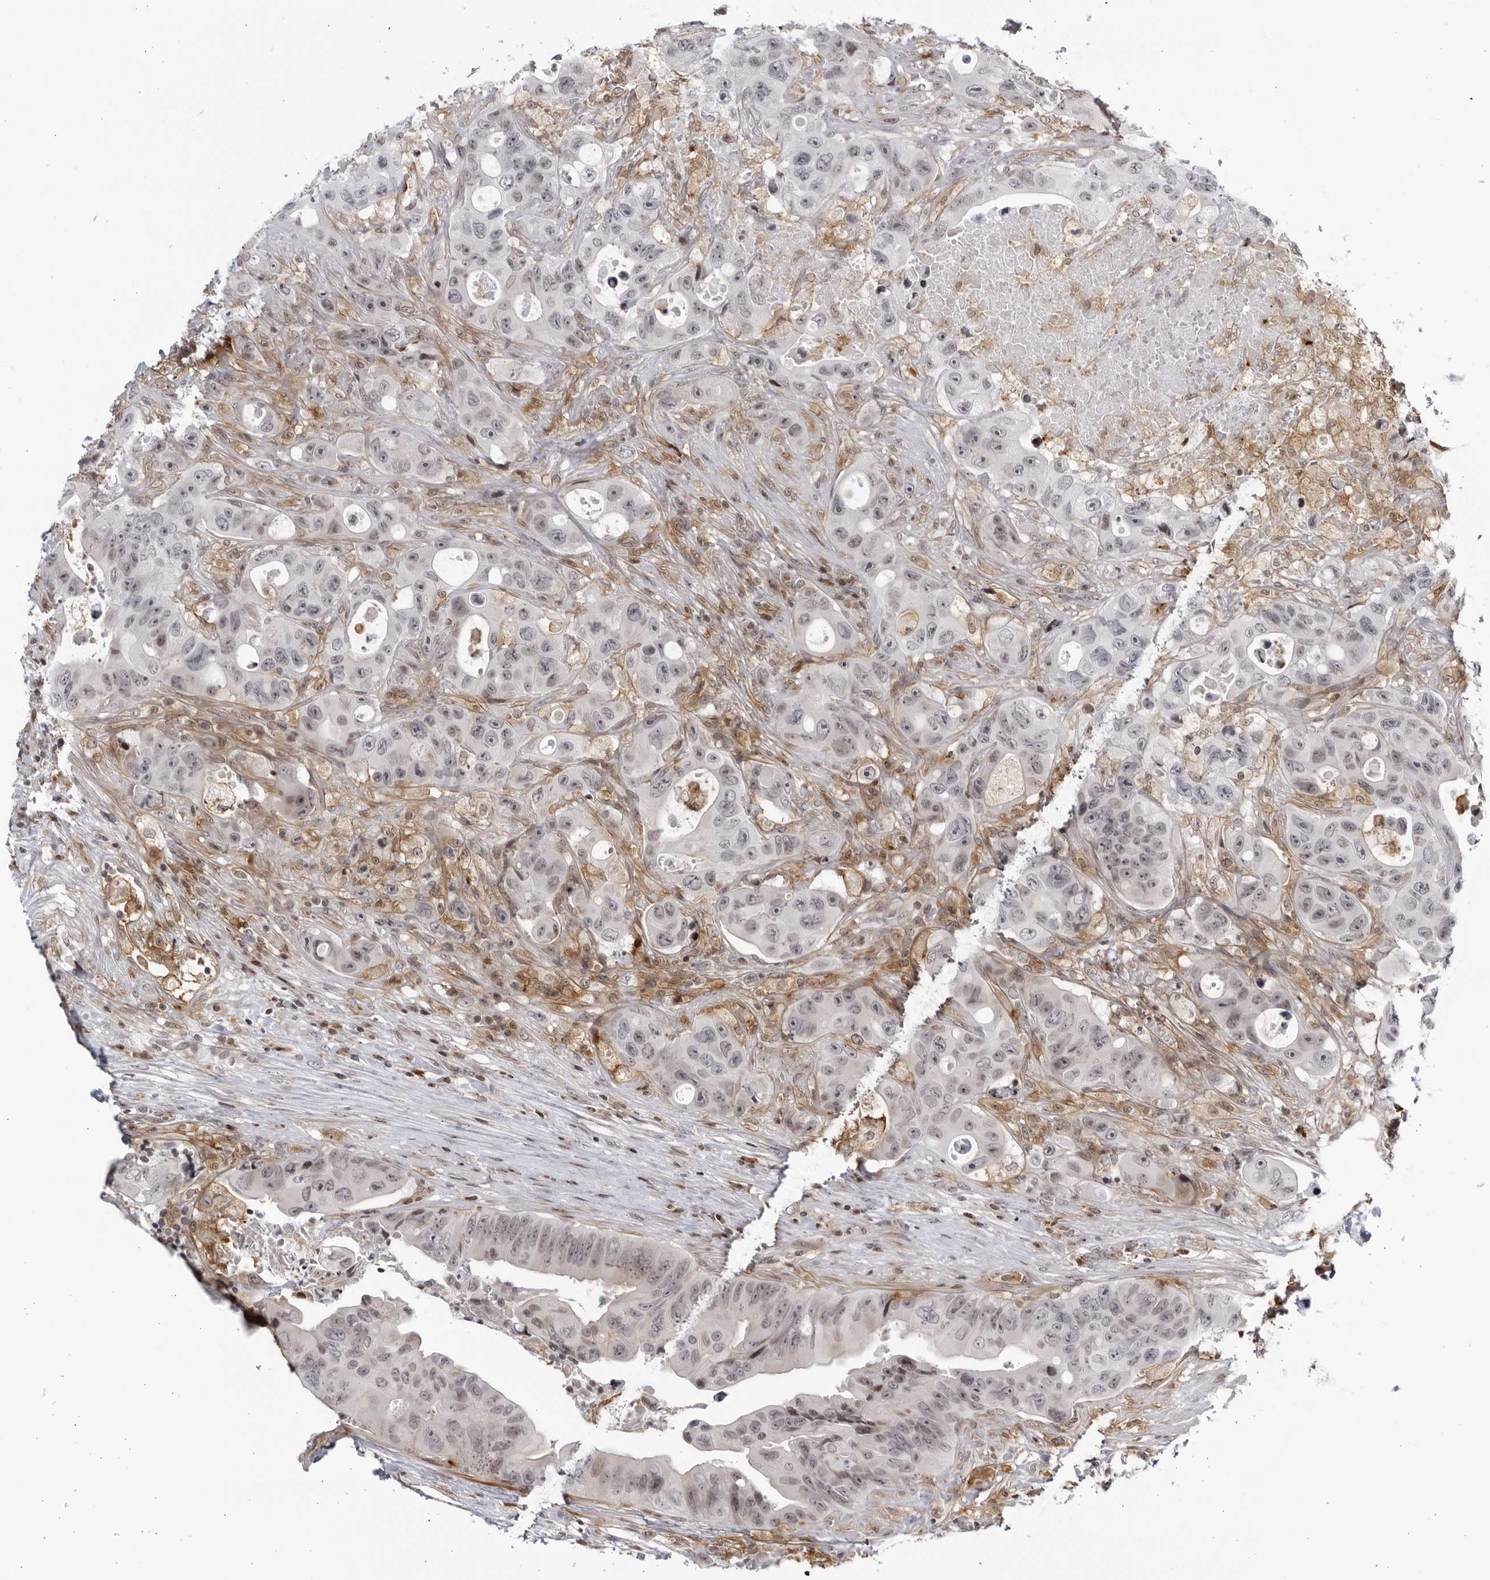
{"staining": {"intensity": "negative", "quantity": "none", "location": "none"}, "tissue": "colorectal cancer", "cell_type": "Tumor cells", "image_type": "cancer", "snomed": [{"axis": "morphology", "description": "Adenocarcinoma, NOS"}, {"axis": "topography", "description": "Colon"}], "caption": "Immunohistochemistry histopathology image of neoplastic tissue: human colorectal adenocarcinoma stained with DAB (3,3'-diaminobenzidine) demonstrates no significant protein expression in tumor cells.", "gene": "DTL", "patient": {"sex": "female", "age": 46}}